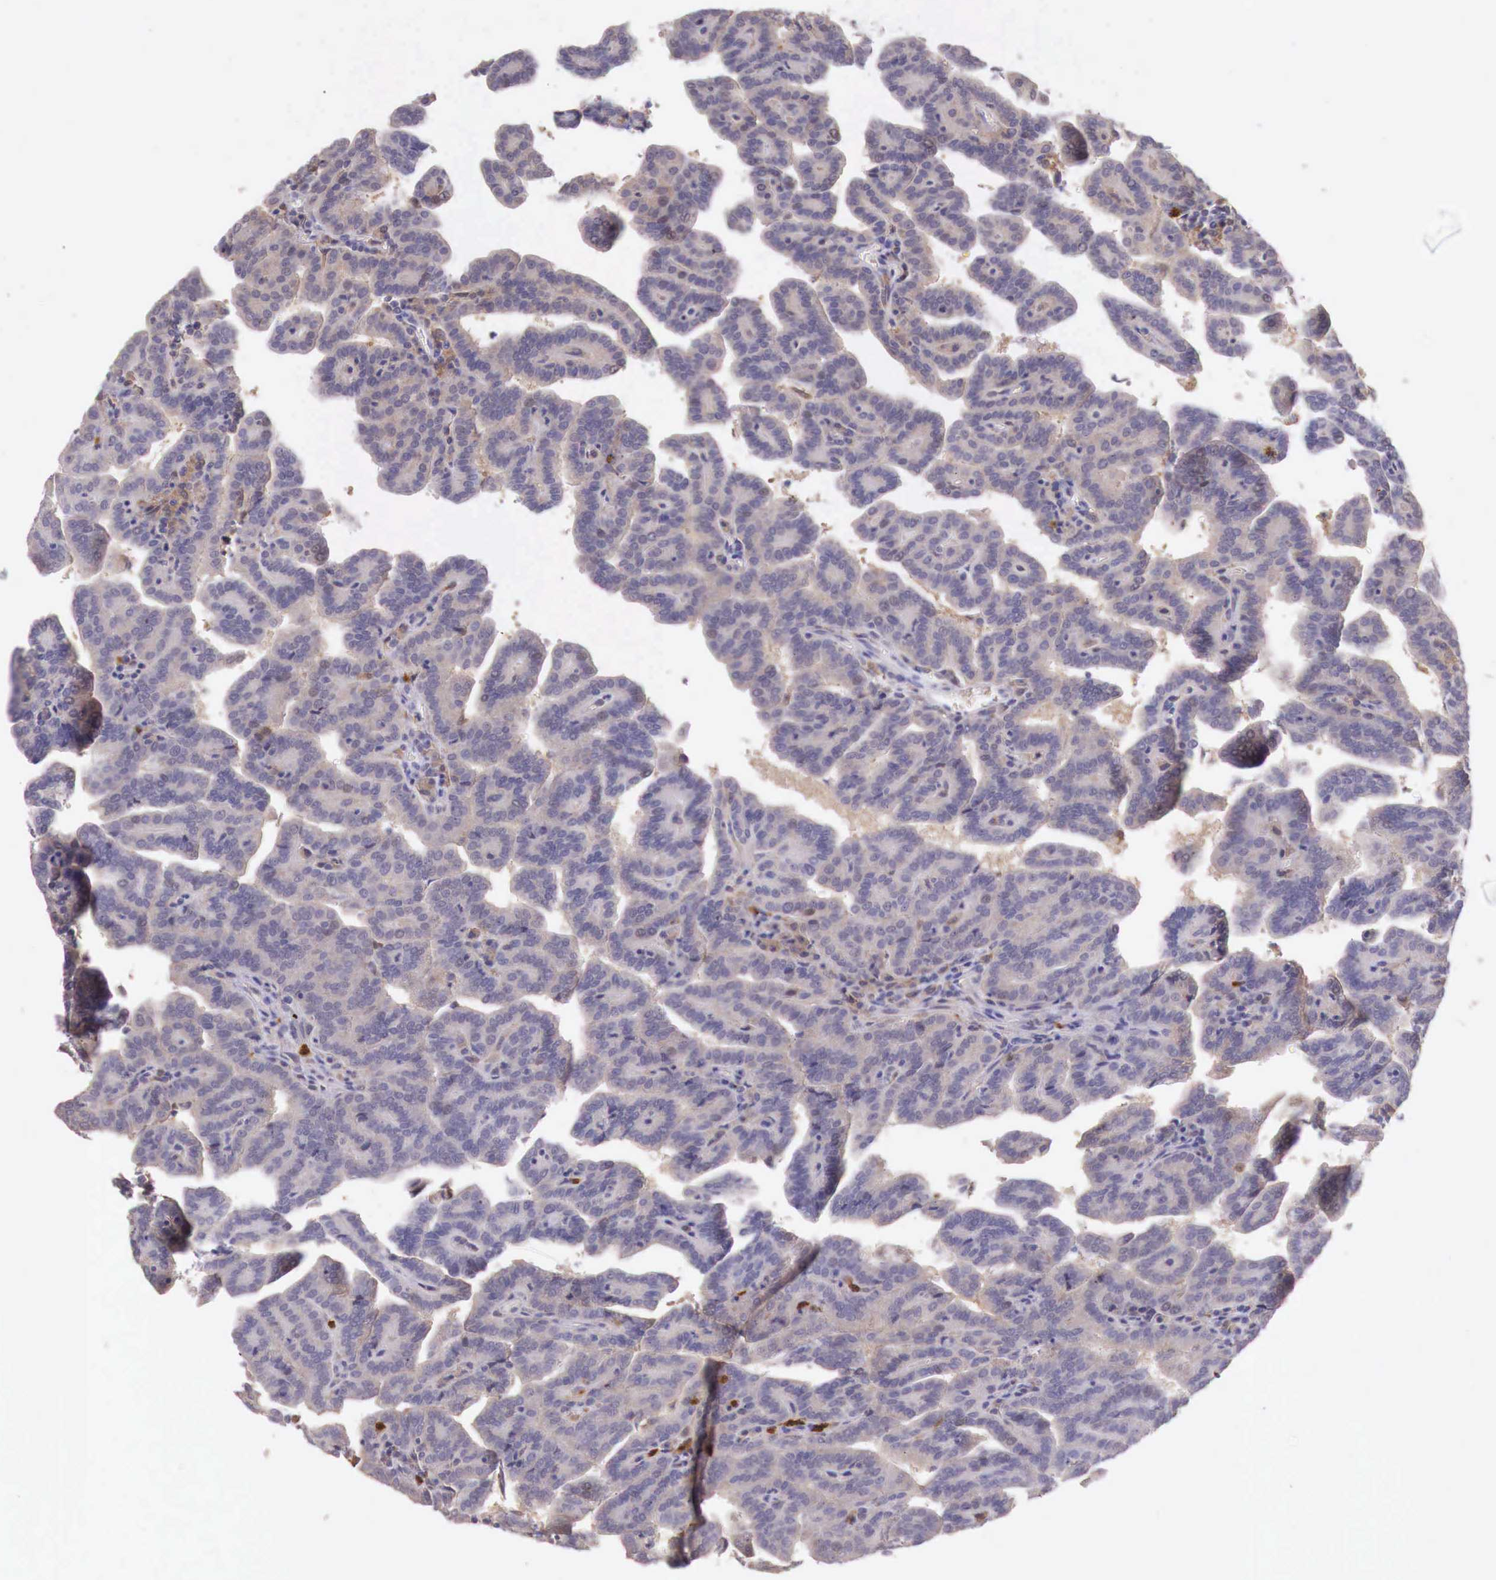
{"staining": {"intensity": "weak", "quantity": ">75%", "location": "cytoplasmic/membranous"}, "tissue": "renal cancer", "cell_type": "Tumor cells", "image_type": "cancer", "snomed": [{"axis": "morphology", "description": "Adenocarcinoma, NOS"}, {"axis": "topography", "description": "Kidney"}], "caption": "Immunohistochemical staining of human renal cancer displays weak cytoplasmic/membranous protein staining in approximately >75% of tumor cells. Immunohistochemistry (ihc) stains the protein of interest in brown and the nuclei are stained blue.", "gene": "GAB2", "patient": {"sex": "male", "age": 61}}